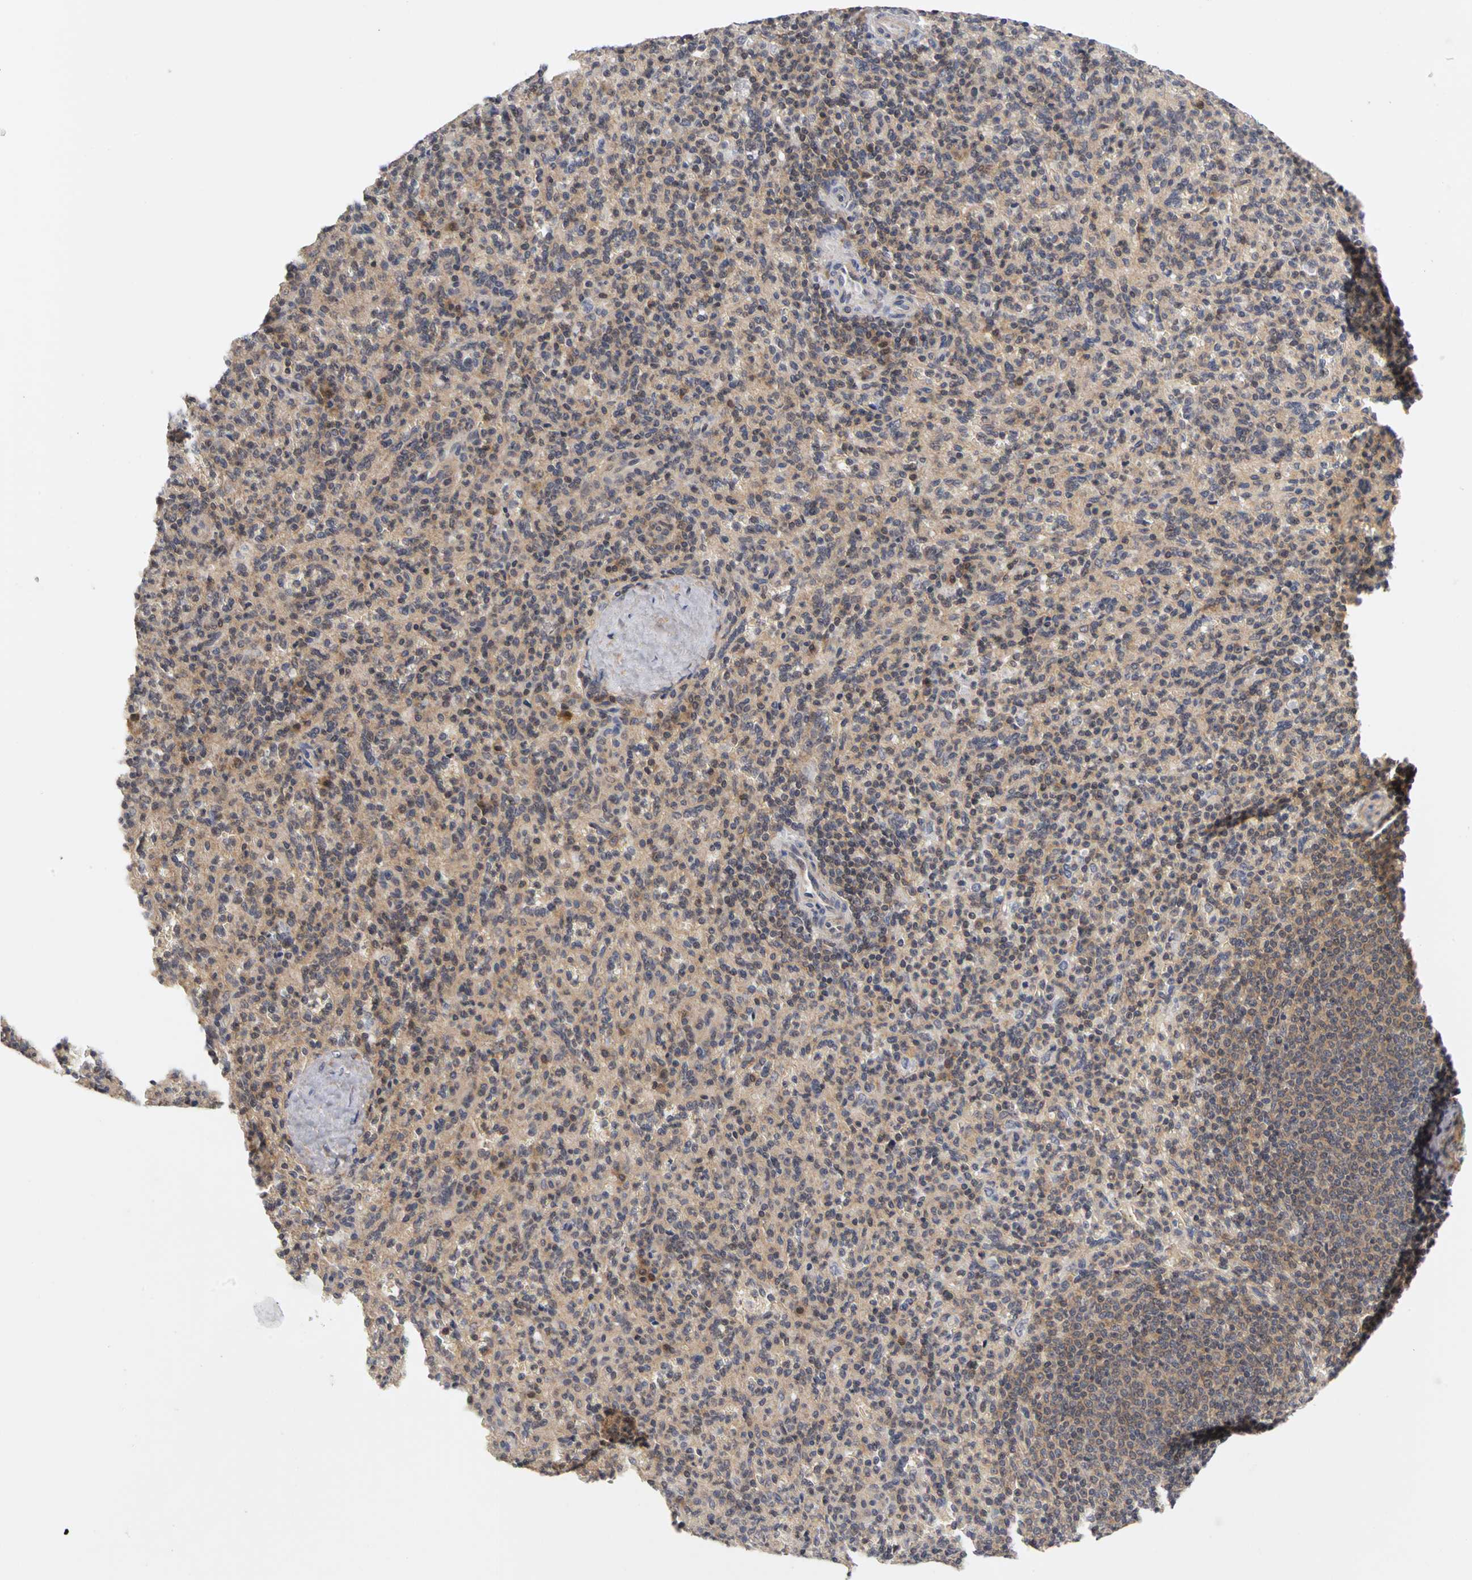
{"staining": {"intensity": "weak", "quantity": "<25%", "location": "cytoplasmic/membranous"}, "tissue": "spleen", "cell_type": "Cells in red pulp", "image_type": "normal", "snomed": [{"axis": "morphology", "description": "Normal tissue, NOS"}, {"axis": "topography", "description": "Spleen"}], "caption": "DAB immunohistochemical staining of unremarkable human spleen shows no significant staining in cells in red pulp. Brightfield microscopy of immunohistochemistry (IHC) stained with DAB (brown) and hematoxylin (blue), captured at high magnification.", "gene": "UBE2M", "patient": {"sex": "male", "age": 36}}